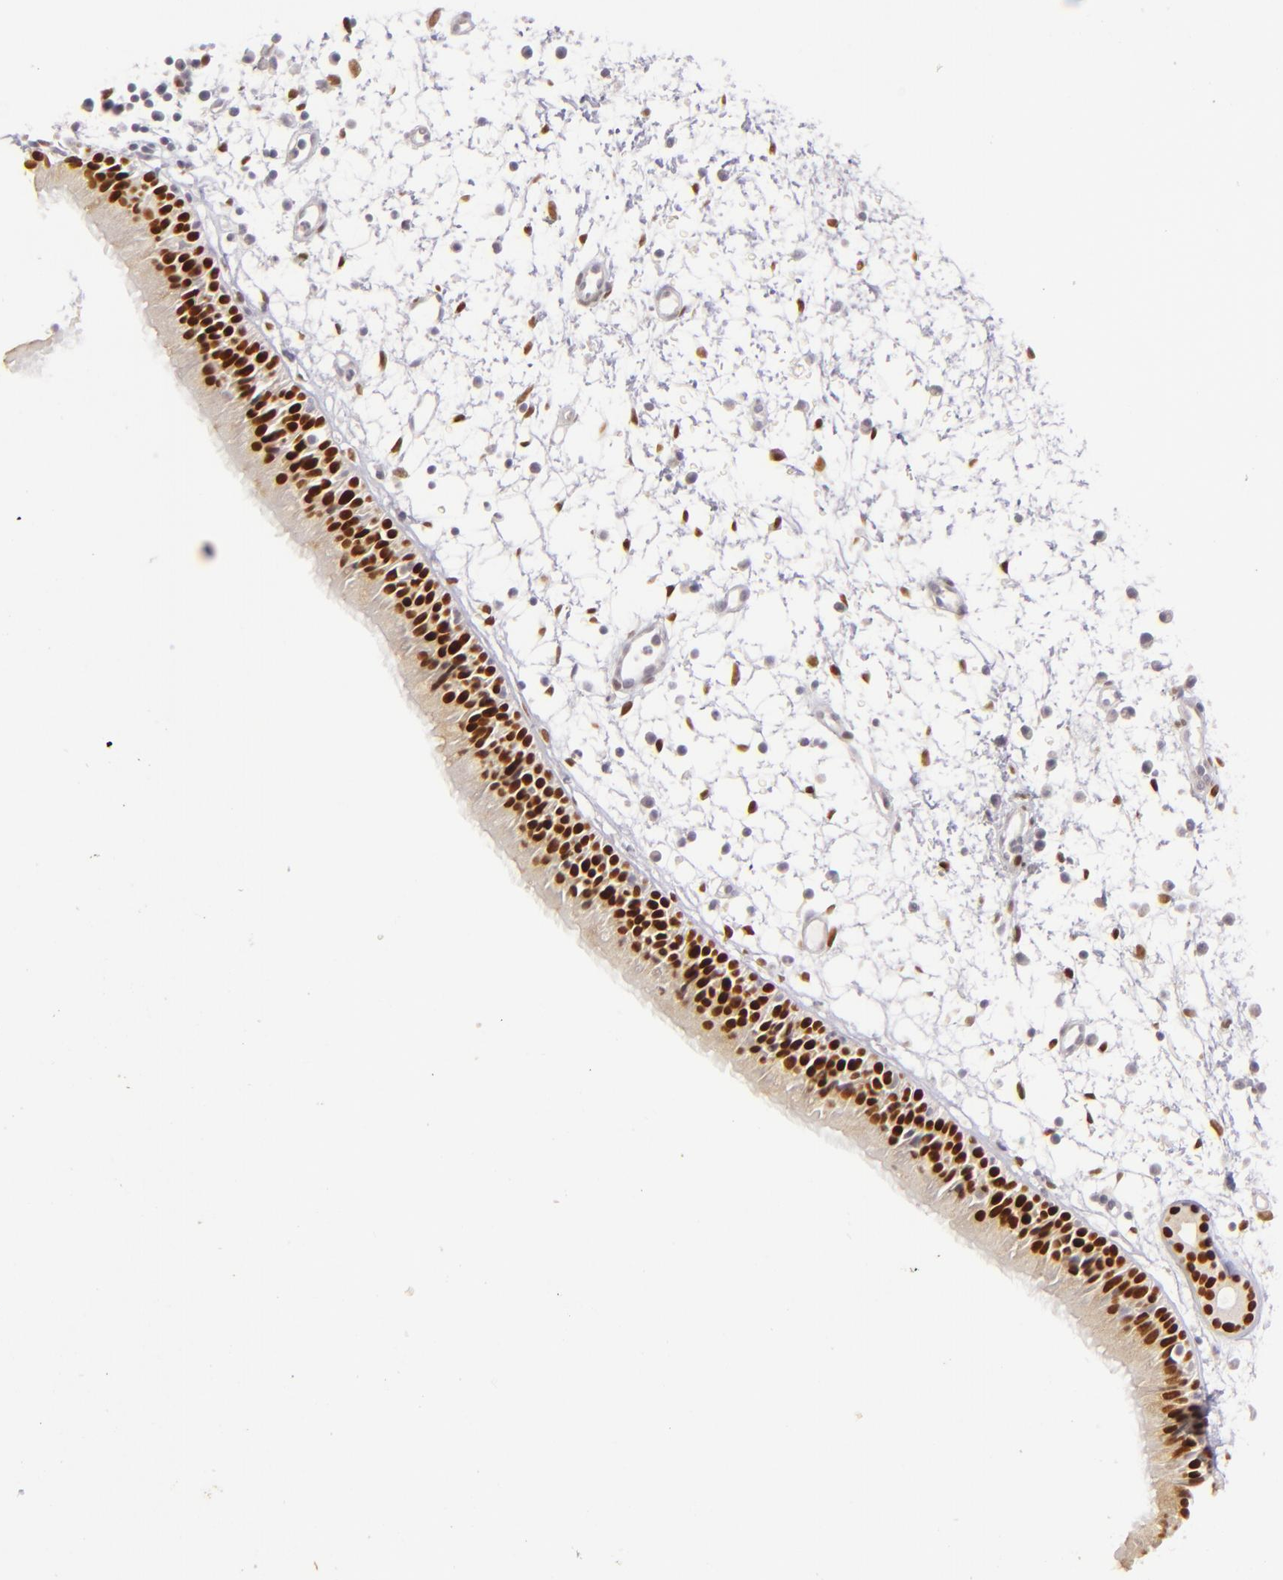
{"staining": {"intensity": "strong", "quantity": ">75%", "location": "nuclear"}, "tissue": "nasopharynx", "cell_type": "Respiratory epithelial cells", "image_type": "normal", "snomed": [{"axis": "morphology", "description": "Normal tissue, NOS"}, {"axis": "morphology", "description": "Inflammation, NOS"}, {"axis": "morphology", "description": "Malignant melanoma, Metastatic site"}, {"axis": "topography", "description": "Nasopharynx"}], "caption": "Benign nasopharynx displays strong nuclear expression in approximately >75% of respiratory epithelial cells, visualized by immunohistochemistry.", "gene": "SIX1", "patient": {"sex": "female", "age": 55}}